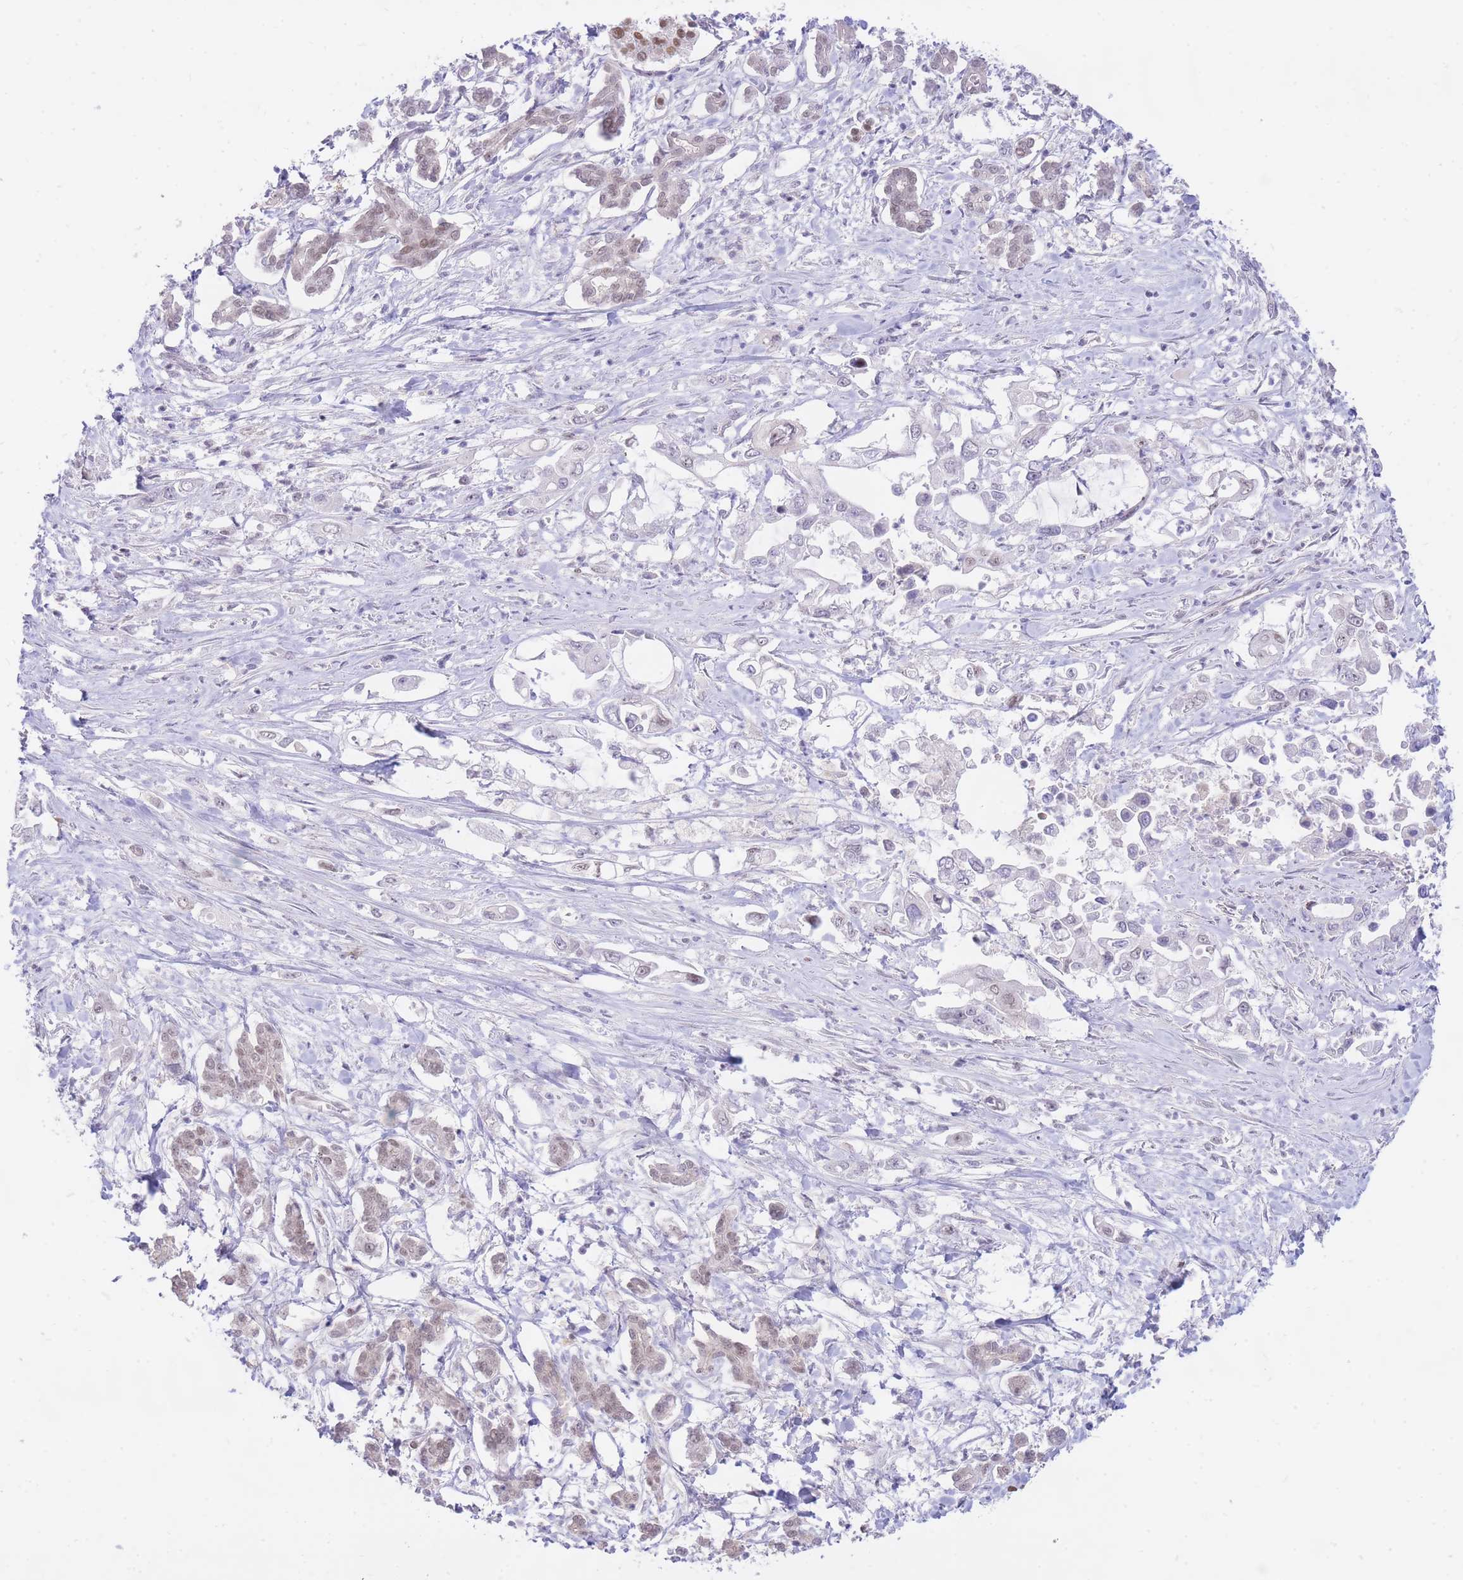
{"staining": {"intensity": "weak", "quantity": "25%-75%", "location": "nuclear"}, "tissue": "pancreatic cancer", "cell_type": "Tumor cells", "image_type": "cancer", "snomed": [{"axis": "morphology", "description": "Adenocarcinoma, NOS"}, {"axis": "topography", "description": "Pancreas"}], "caption": "About 25%-75% of tumor cells in human adenocarcinoma (pancreatic) display weak nuclear protein expression as visualized by brown immunohistochemical staining.", "gene": "TLE2", "patient": {"sex": "male", "age": 61}}